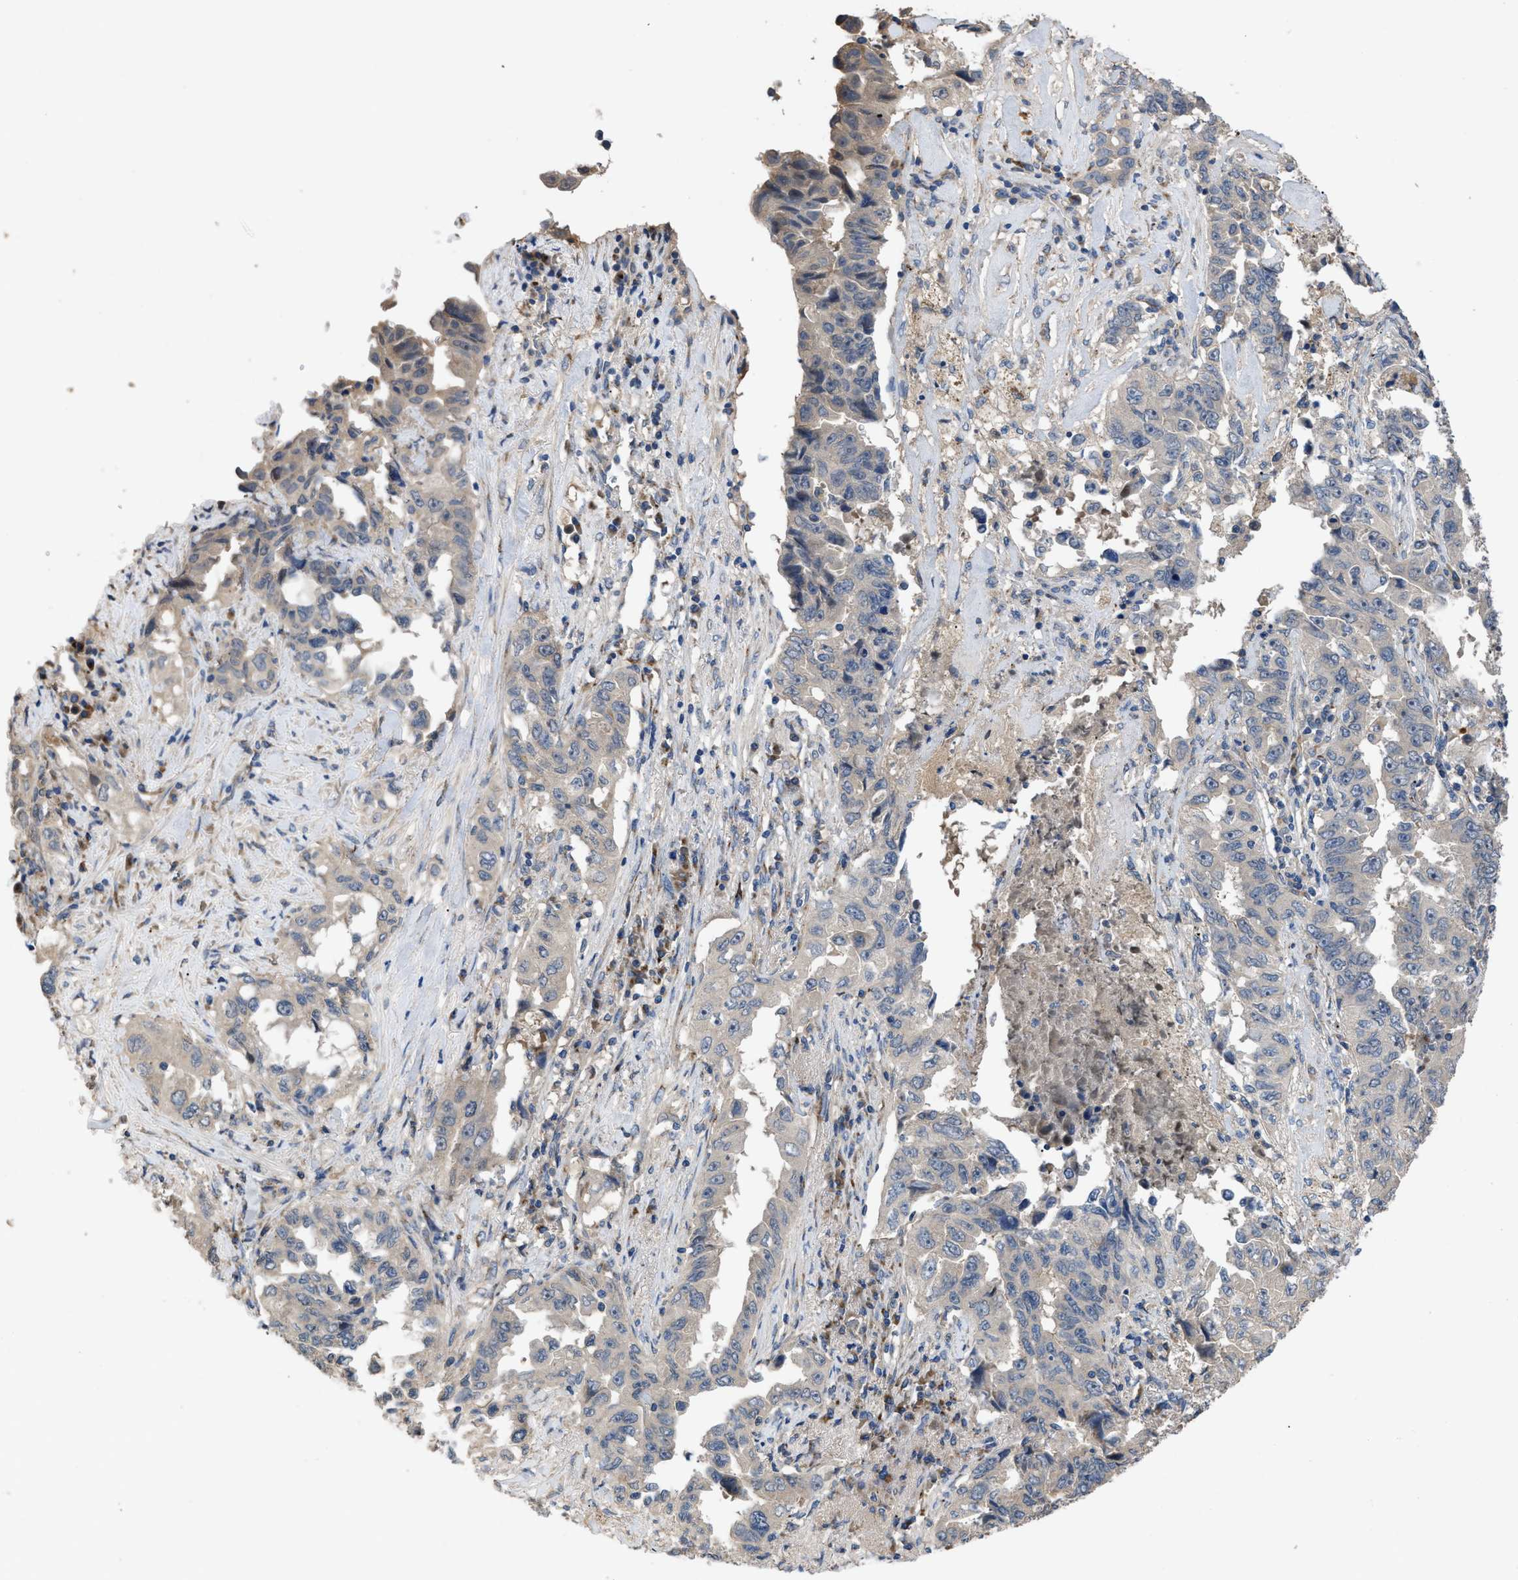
{"staining": {"intensity": "weak", "quantity": "<25%", "location": "cytoplasmic/membranous"}, "tissue": "lung cancer", "cell_type": "Tumor cells", "image_type": "cancer", "snomed": [{"axis": "morphology", "description": "Adenocarcinoma, NOS"}, {"axis": "topography", "description": "Lung"}], "caption": "There is no significant expression in tumor cells of lung cancer (adenocarcinoma).", "gene": "SIK2", "patient": {"sex": "female", "age": 51}}